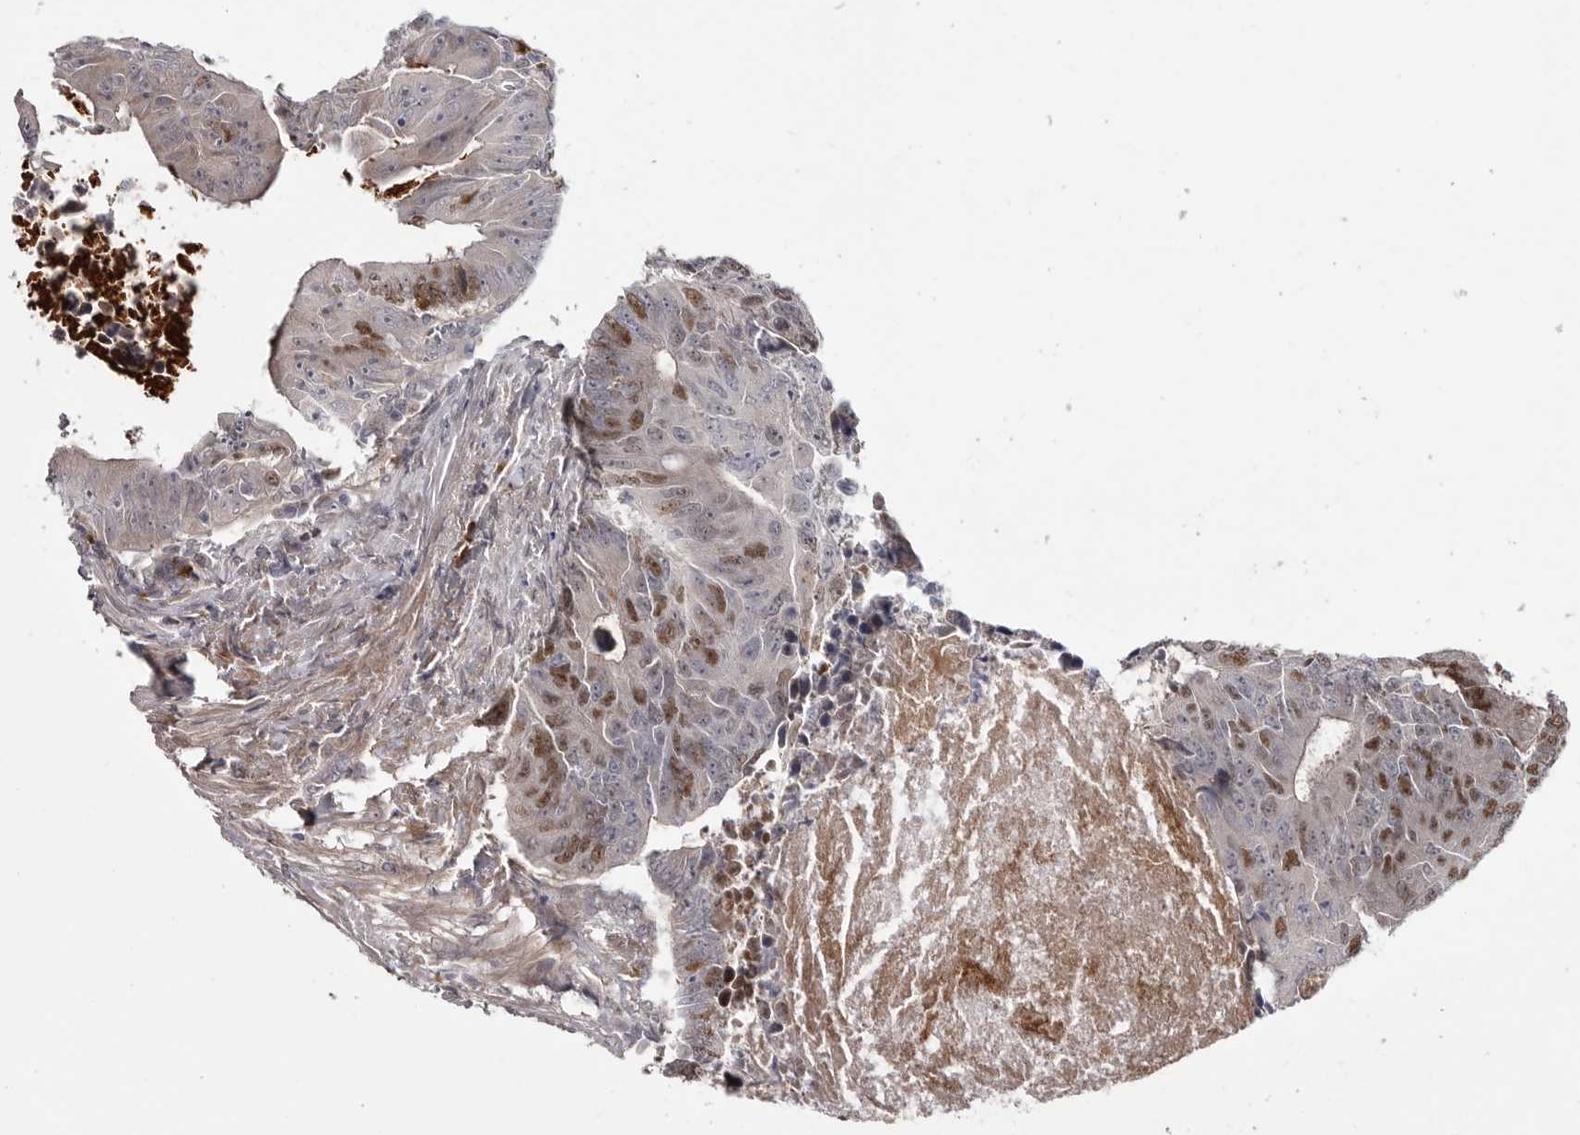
{"staining": {"intensity": "moderate", "quantity": ">75%", "location": "nuclear"}, "tissue": "colorectal cancer", "cell_type": "Tumor cells", "image_type": "cancer", "snomed": [{"axis": "morphology", "description": "Adenocarcinoma, NOS"}, {"axis": "topography", "description": "Colon"}], "caption": "A histopathology image of colorectal adenocarcinoma stained for a protein demonstrates moderate nuclear brown staining in tumor cells. Immunohistochemistry (ihc) stains the protein in brown and the nuclei are stained blue.", "gene": "ZNF277", "patient": {"sex": "male", "age": 87}}